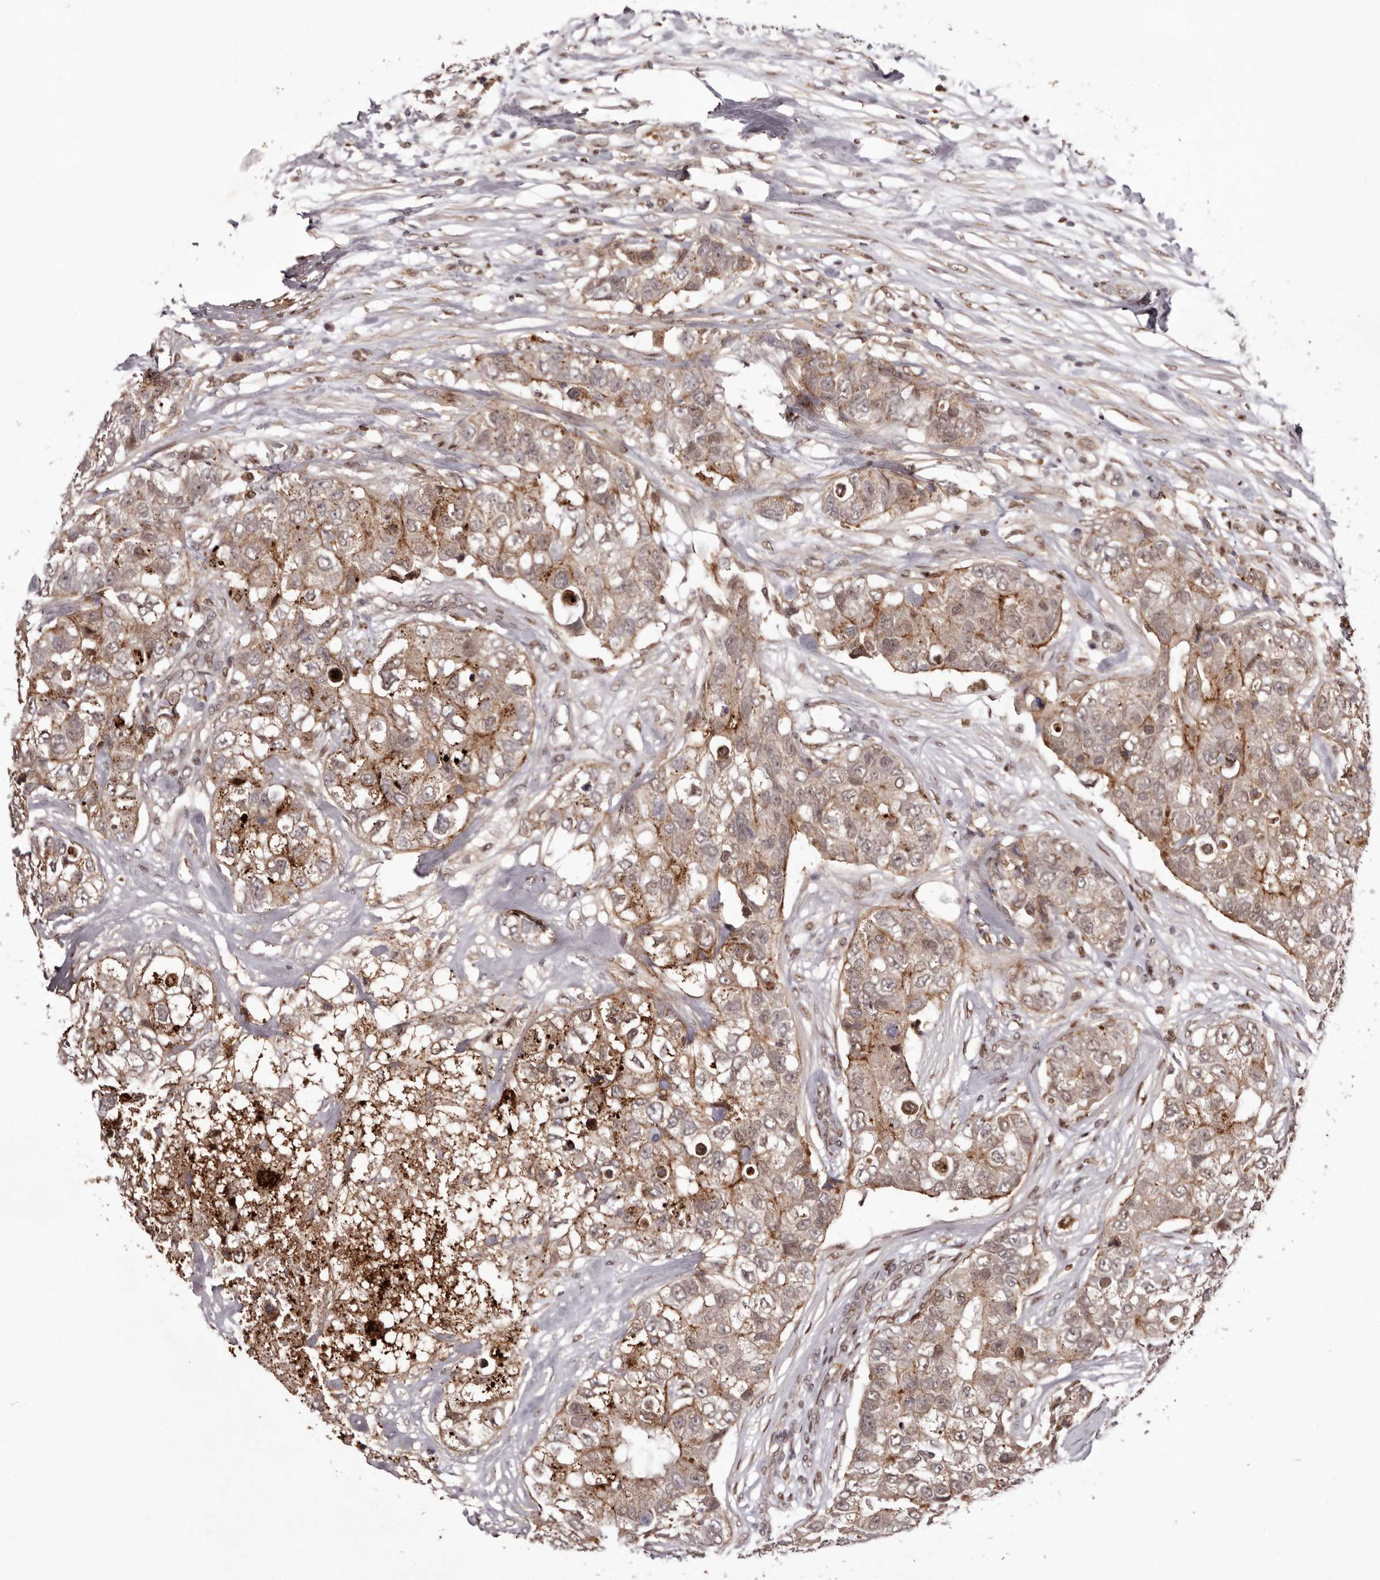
{"staining": {"intensity": "moderate", "quantity": ">75%", "location": "cytoplasmic/membranous,nuclear"}, "tissue": "breast cancer", "cell_type": "Tumor cells", "image_type": "cancer", "snomed": [{"axis": "morphology", "description": "Duct carcinoma"}, {"axis": "topography", "description": "Breast"}], "caption": "An IHC histopathology image of neoplastic tissue is shown. Protein staining in brown highlights moderate cytoplasmic/membranous and nuclear positivity in invasive ductal carcinoma (breast) within tumor cells. The staining was performed using DAB, with brown indicating positive protein expression. Nuclei are stained blue with hematoxylin.", "gene": "FBXO5", "patient": {"sex": "female", "age": 62}}